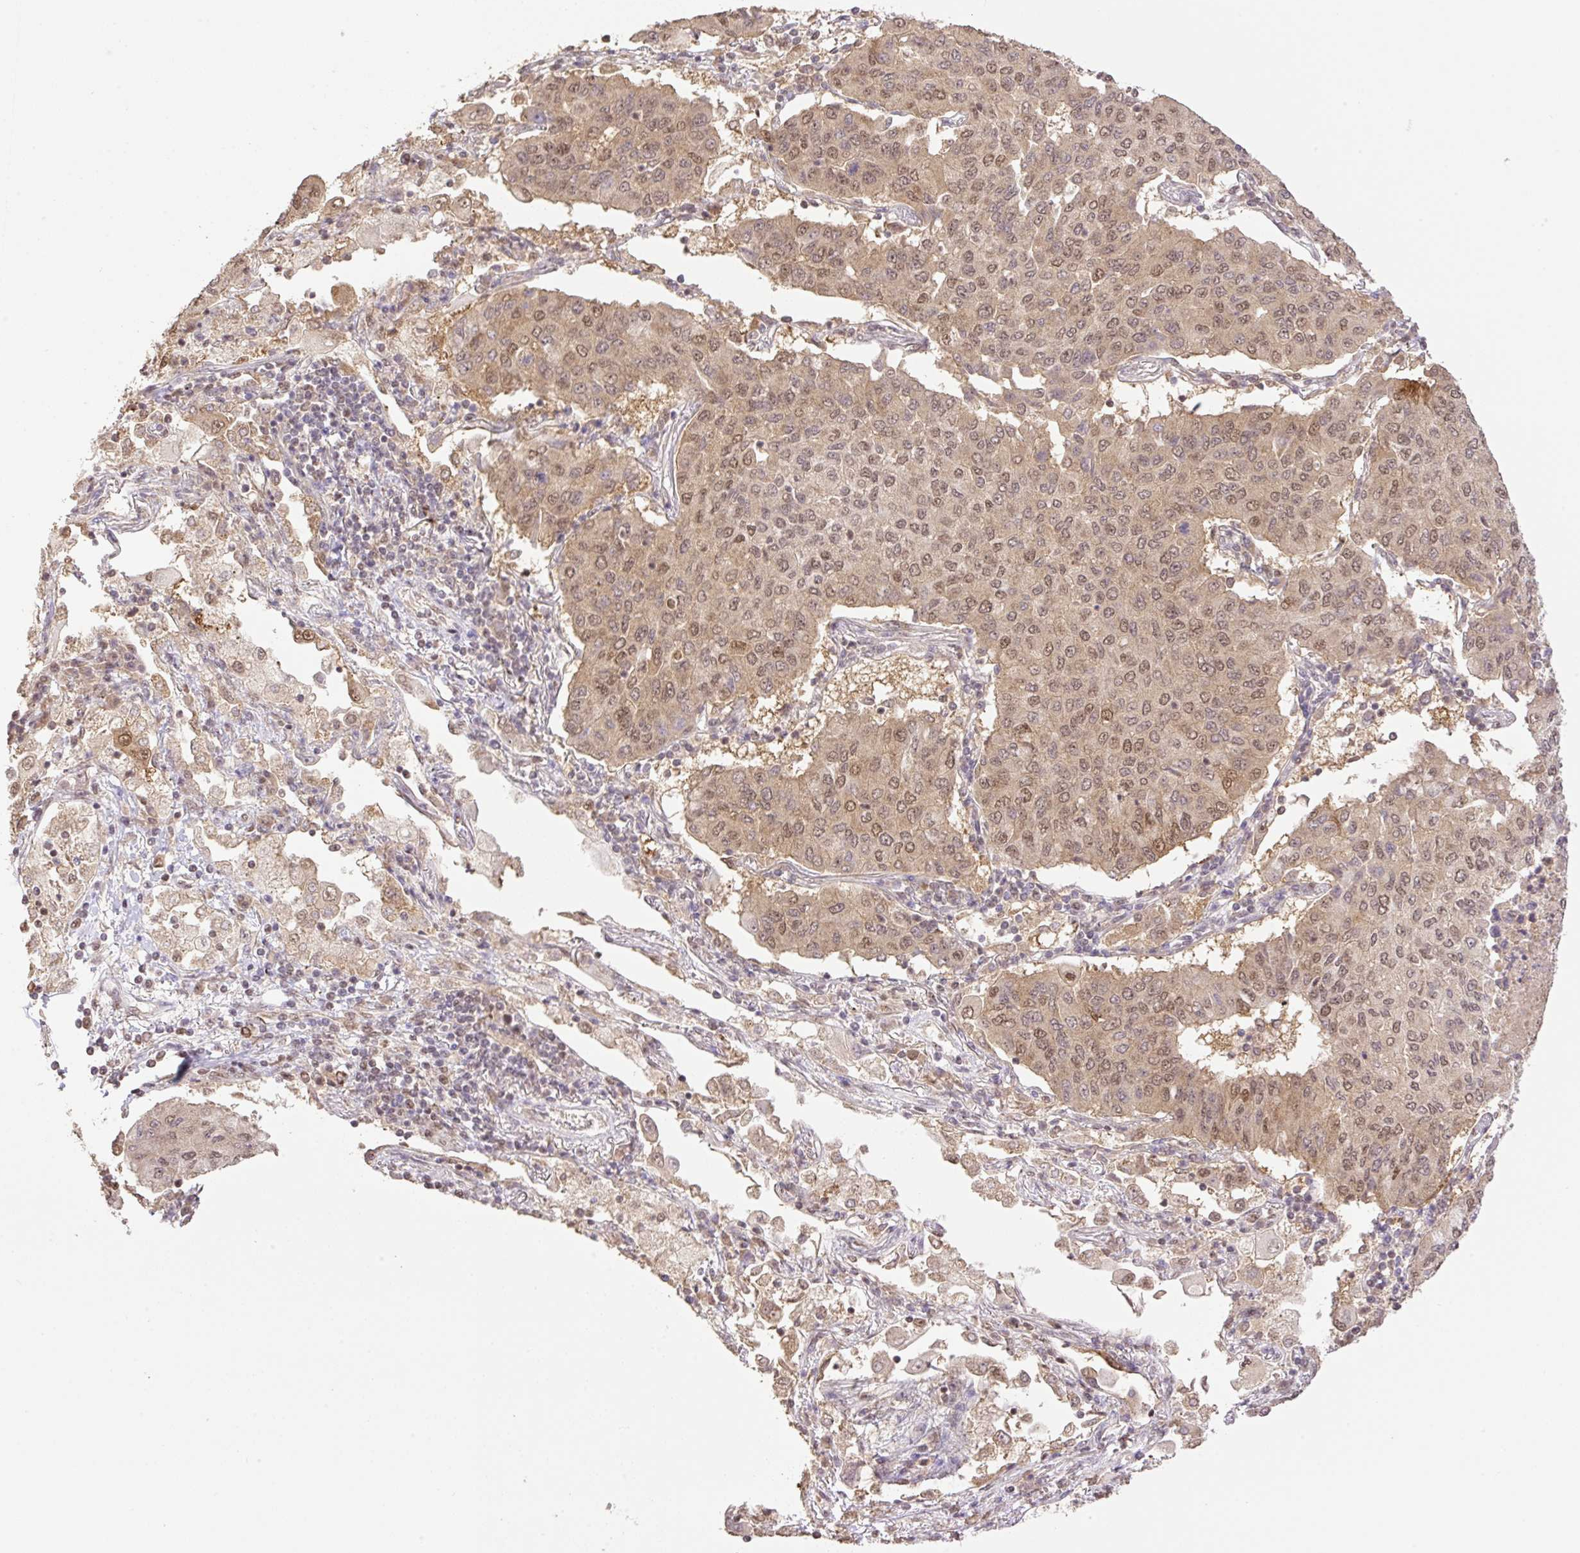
{"staining": {"intensity": "moderate", "quantity": ">75%", "location": "cytoplasmic/membranous,nuclear"}, "tissue": "lung cancer", "cell_type": "Tumor cells", "image_type": "cancer", "snomed": [{"axis": "morphology", "description": "Squamous cell carcinoma, NOS"}, {"axis": "topography", "description": "Lung"}], "caption": "Brown immunohistochemical staining in human squamous cell carcinoma (lung) shows moderate cytoplasmic/membranous and nuclear positivity in approximately >75% of tumor cells. (brown staining indicates protein expression, while blue staining denotes nuclei).", "gene": "VPS25", "patient": {"sex": "male", "age": 74}}